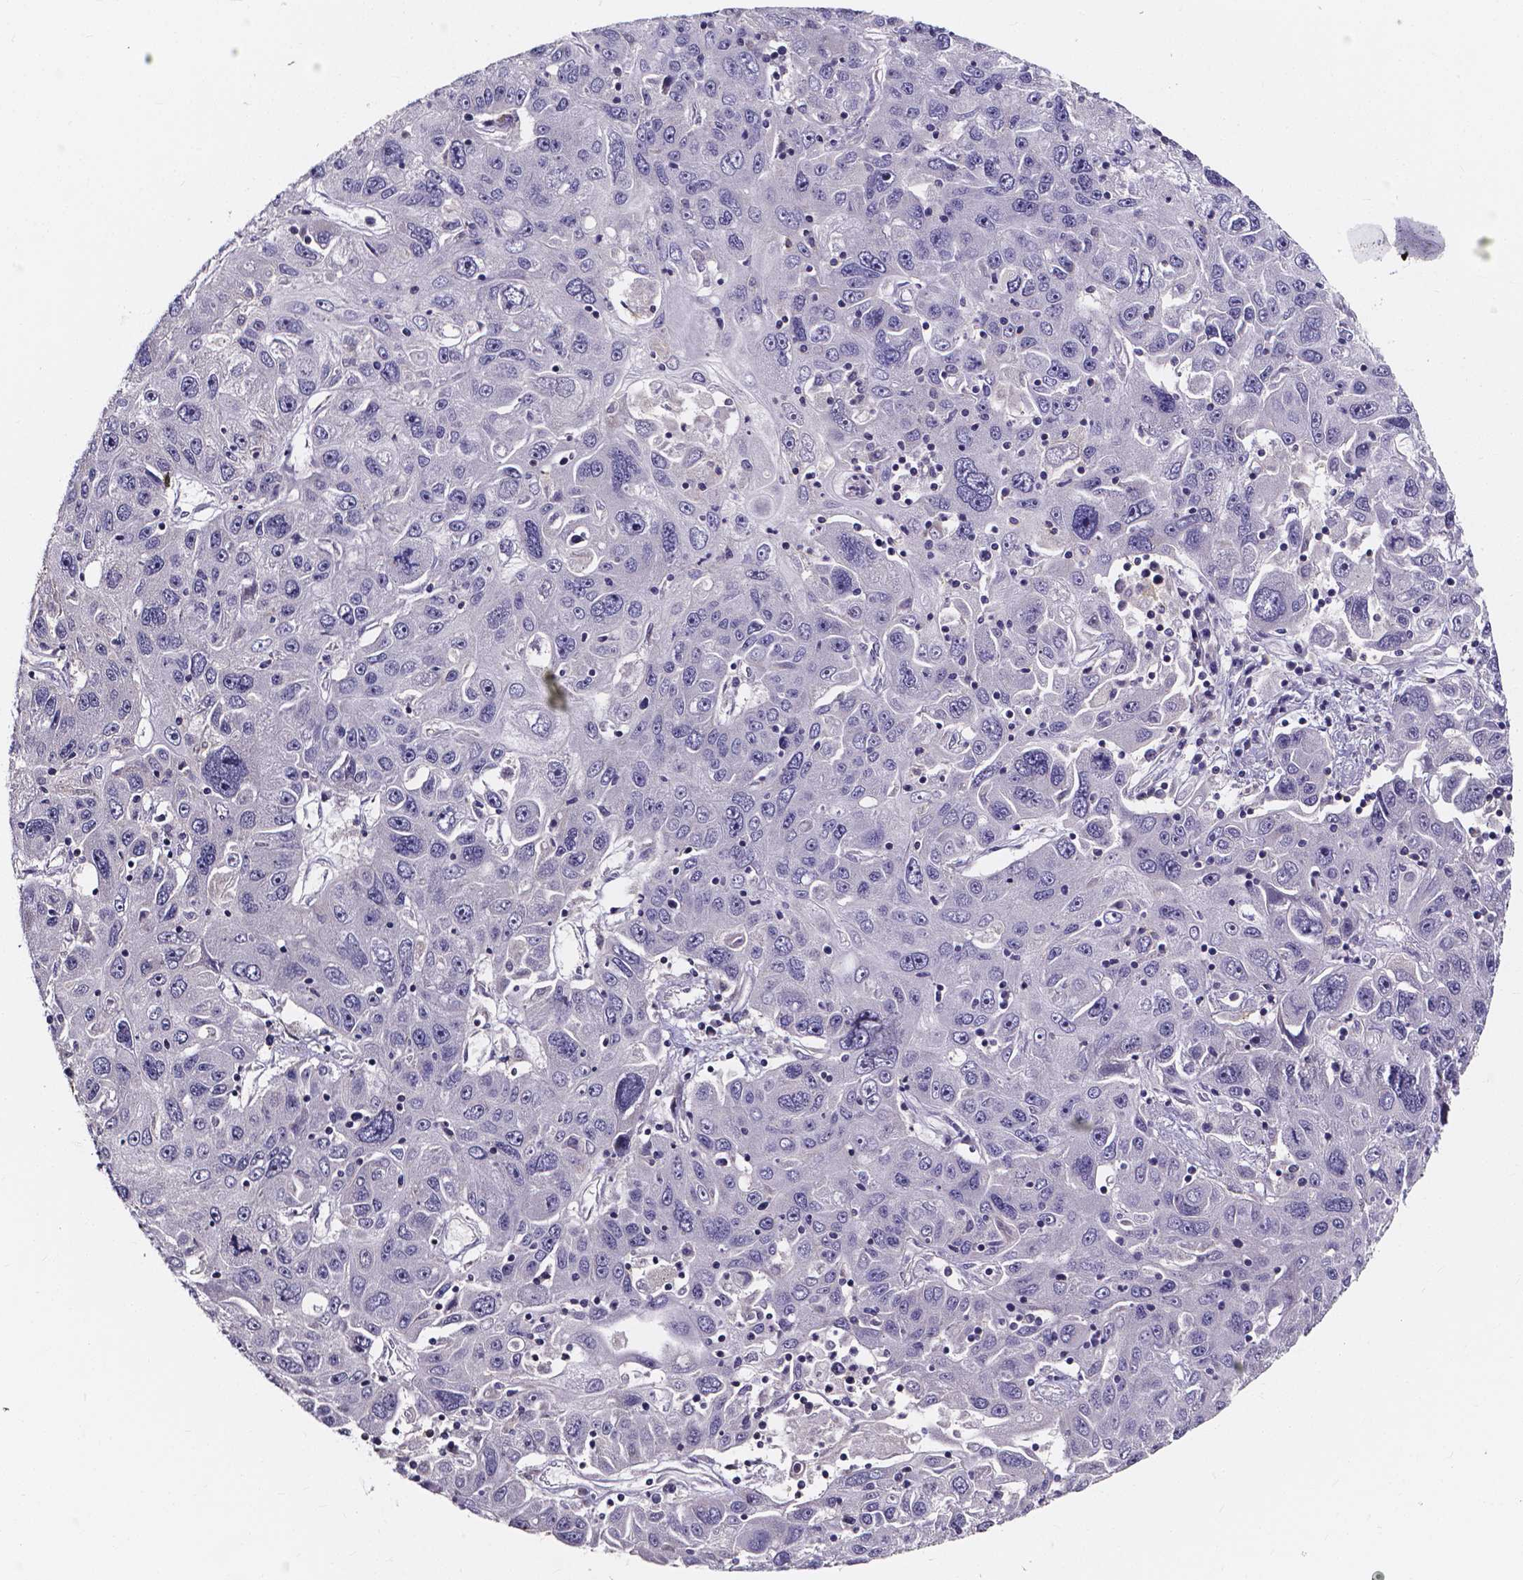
{"staining": {"intensity": "negative", "quantity": "none", "location": "none"}, "tissue": "stomach cancer", "cell_type": "Tumor cells", "image_type": "cancer", "snomed": [{"axis": "morphology", "description": "Adenocarcinoma, NOS"}, {"axis": "topography", "description": "Stomach"}], "caption": "Tumor cells show no significant staining in stomach cancer. Nuclei are stained in blue.", "gene": "SPOCD1", "patient": {"sex": "male", "age": 56}}